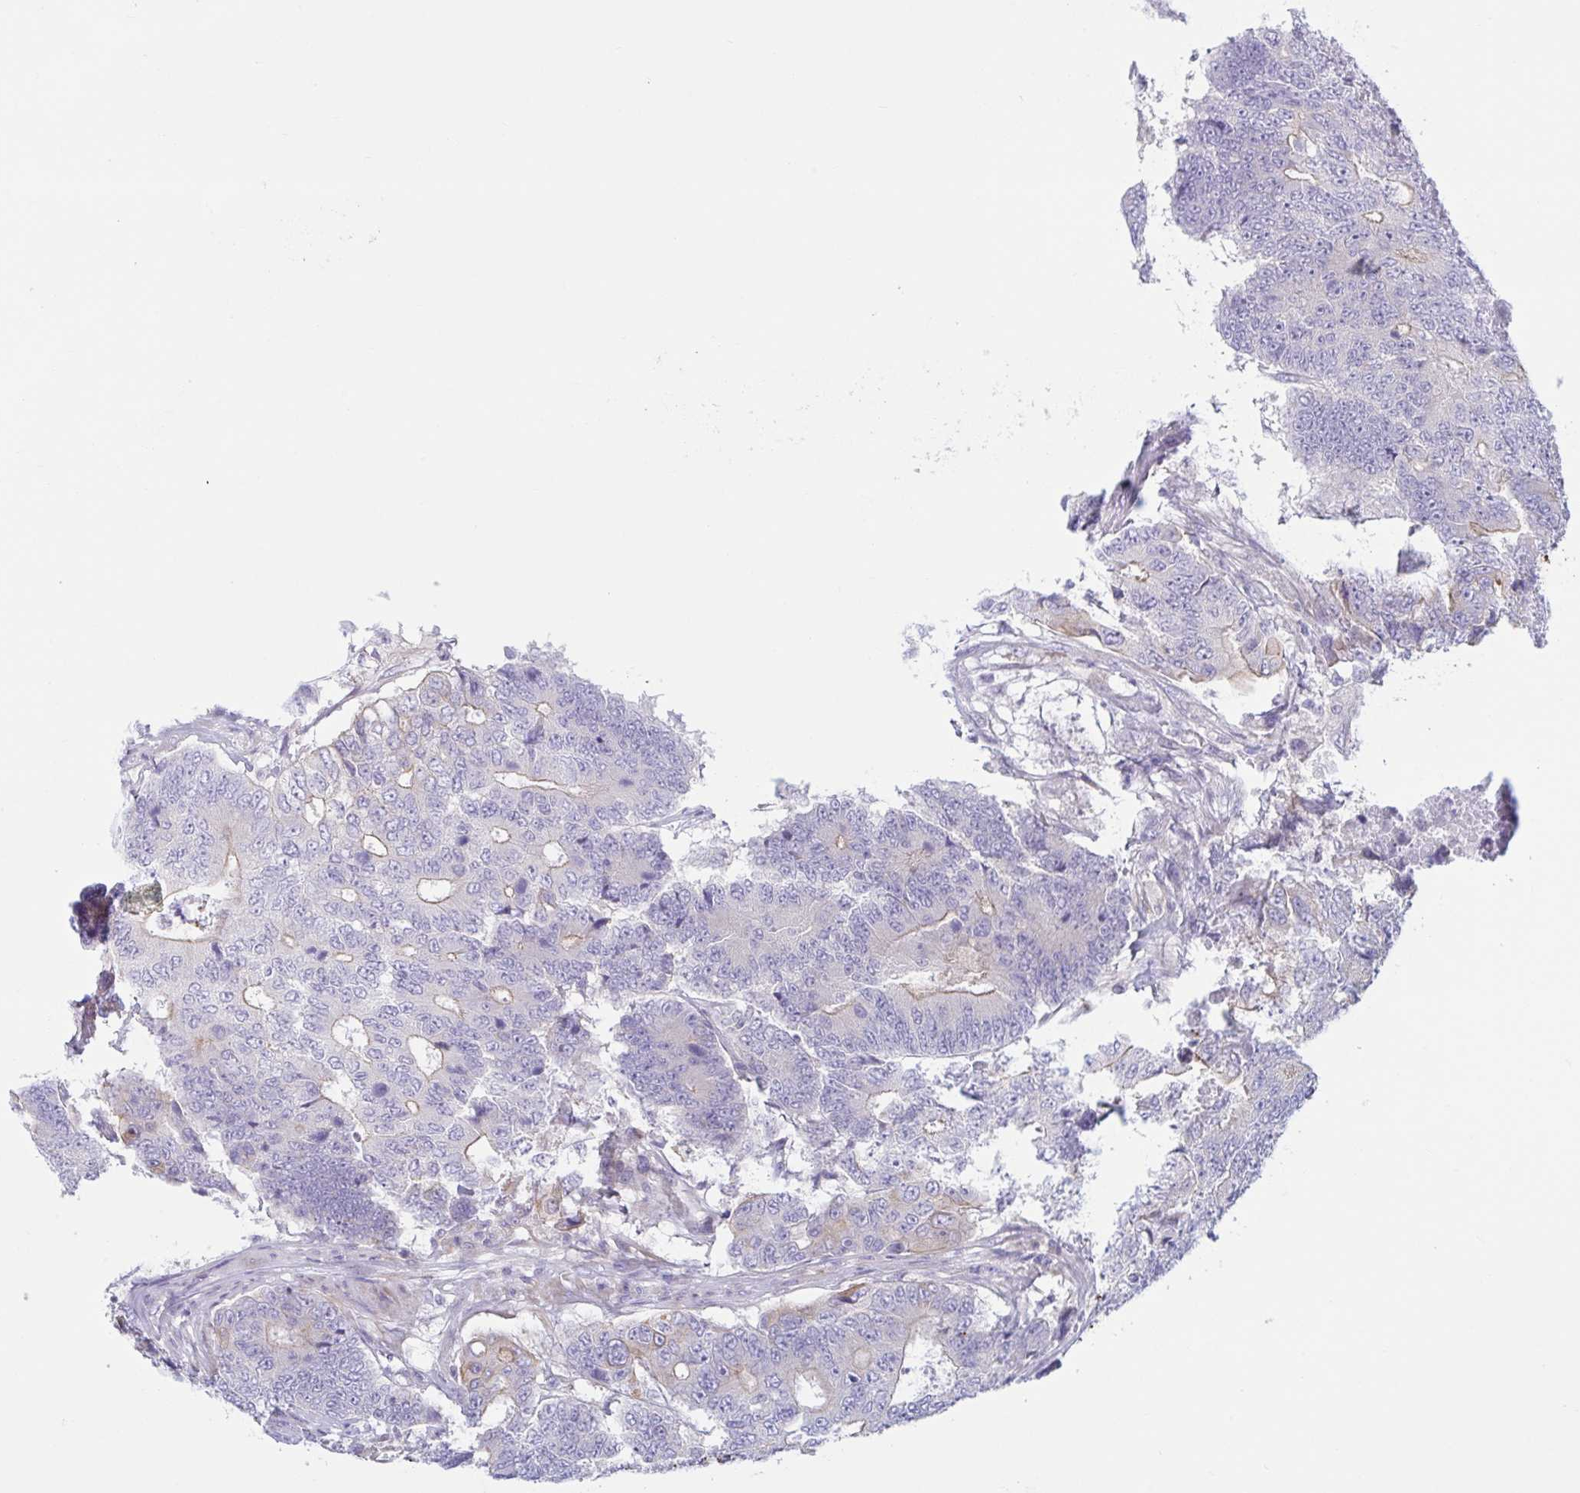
{"staining": {"intensity": "weak", "quantity": "<25%", "location": "cytoplasmic/membranous"}, "tissue": "colorectal cancer", "cell_type": "Tumor cells", "image_type": "cancer", "snomed": [{"axis": "morphology", "description": "Adenocarcinoma, NOS"}, {"axis": "topography", "description": "Colon"}], "caption": "DAB (3,3'-diaminobenzidine) immunohistochemical staining of colorectal cancer (adenocarcinoma) exhibits no significant expression in tumor cells.", "gene": "TNNI2", "patient": {"sex": "female", "age": 48}}